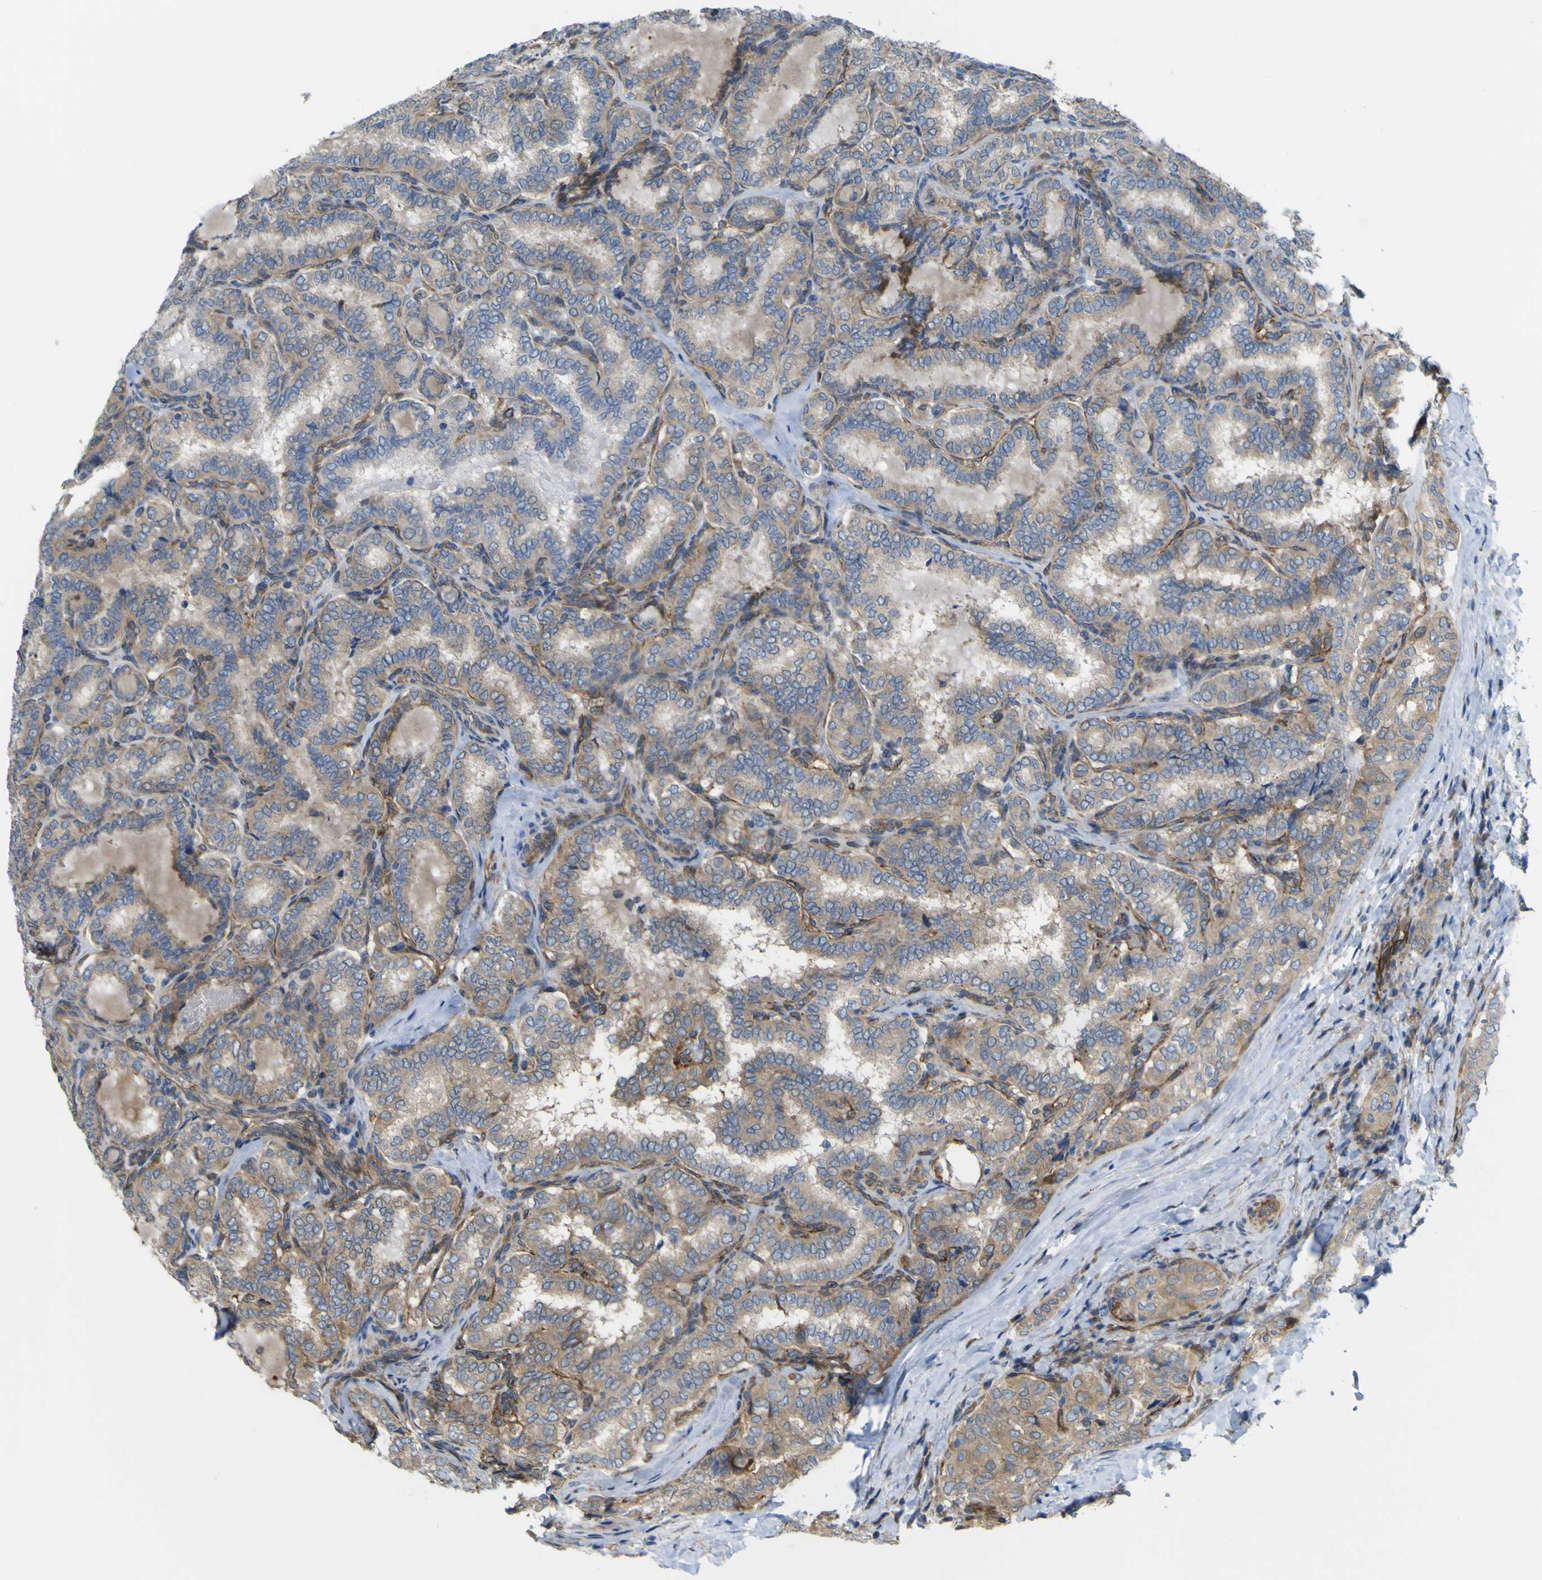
{"staining": {"intensity": "moderate", "quantity": "25%-75%", "location": "cytoplasmic/membranous"}, "tissue": "thyroid cancer", "cell_type": "Tumor cells", "image_type": "cancer", "snomed": [{"axis": "morphology", "description": "Normal tissue, NOS"}, {"axis": "morphology", "description": "Papillary adenocarcinoma, NOS"}, {"axis": "topography", "description": "Thyroid gland"}], "caption": "Moderate cytoplasmic/membranous staining is appreciated in about 25%-75% of tumor cells in thyroid cancer.", "gene": "JPH1", "patient": {"sex": "female", "age": 30}}